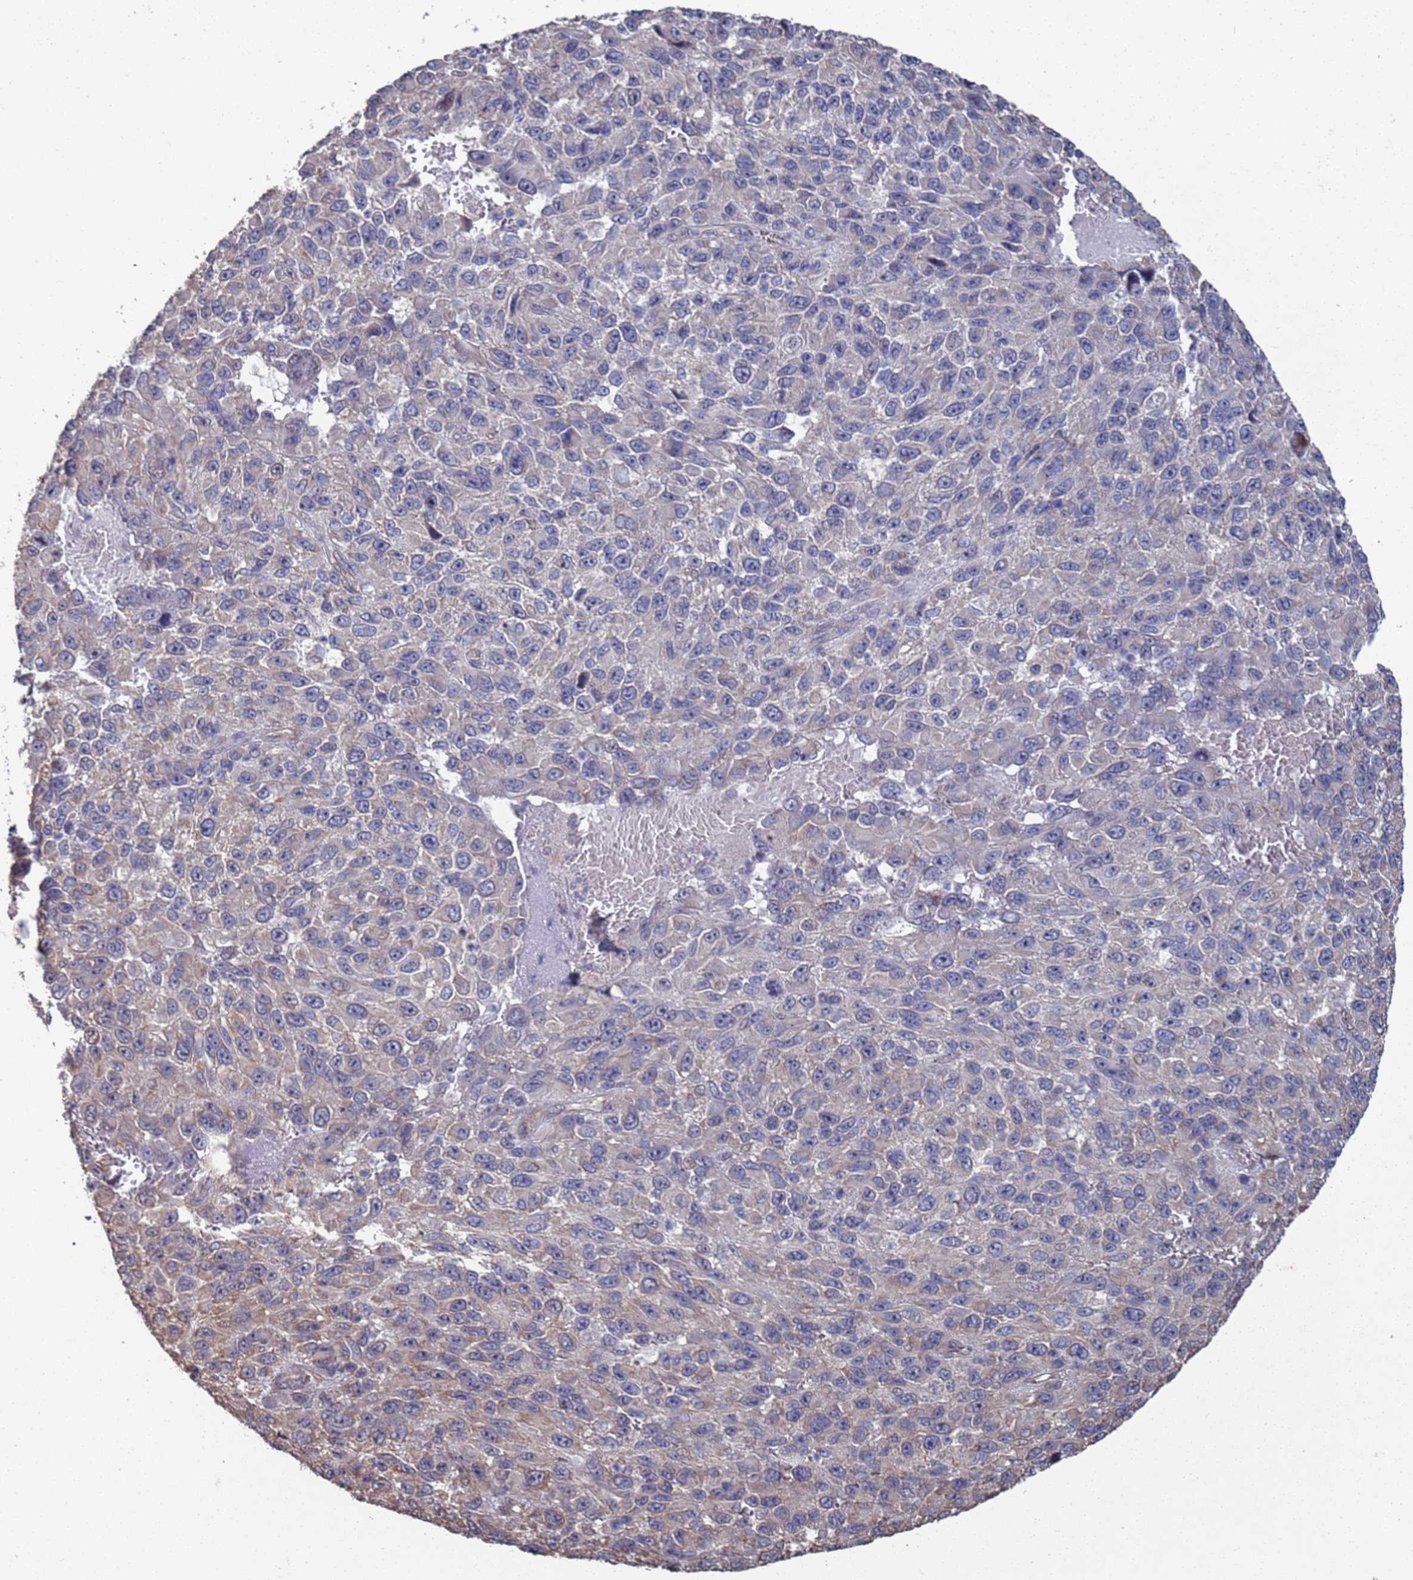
{"staining": {"intensity": "weak", "quantity": "<25%", "location": "cytoplasmic/membranous"}, "tissue": "melanoma", "cell_type": "Tumor cells", "image_type": "cancer", "snomed": [{"axis": "morphology", "description": "Normal tissue, NOS"}, {"axis": "morphology", "description": "Malignant melanoma, NOS"}, {"axis": "topography", "description": "Skin"}], "caption": "Malignant melanoma was stained to show a protein in brown. There is no significant expression in tumor cells. (DAB immunohistochemistry with hematoxylin counter stain).", "gene": "CFAP119", "patient": {"sex": "female", "age": 96}}